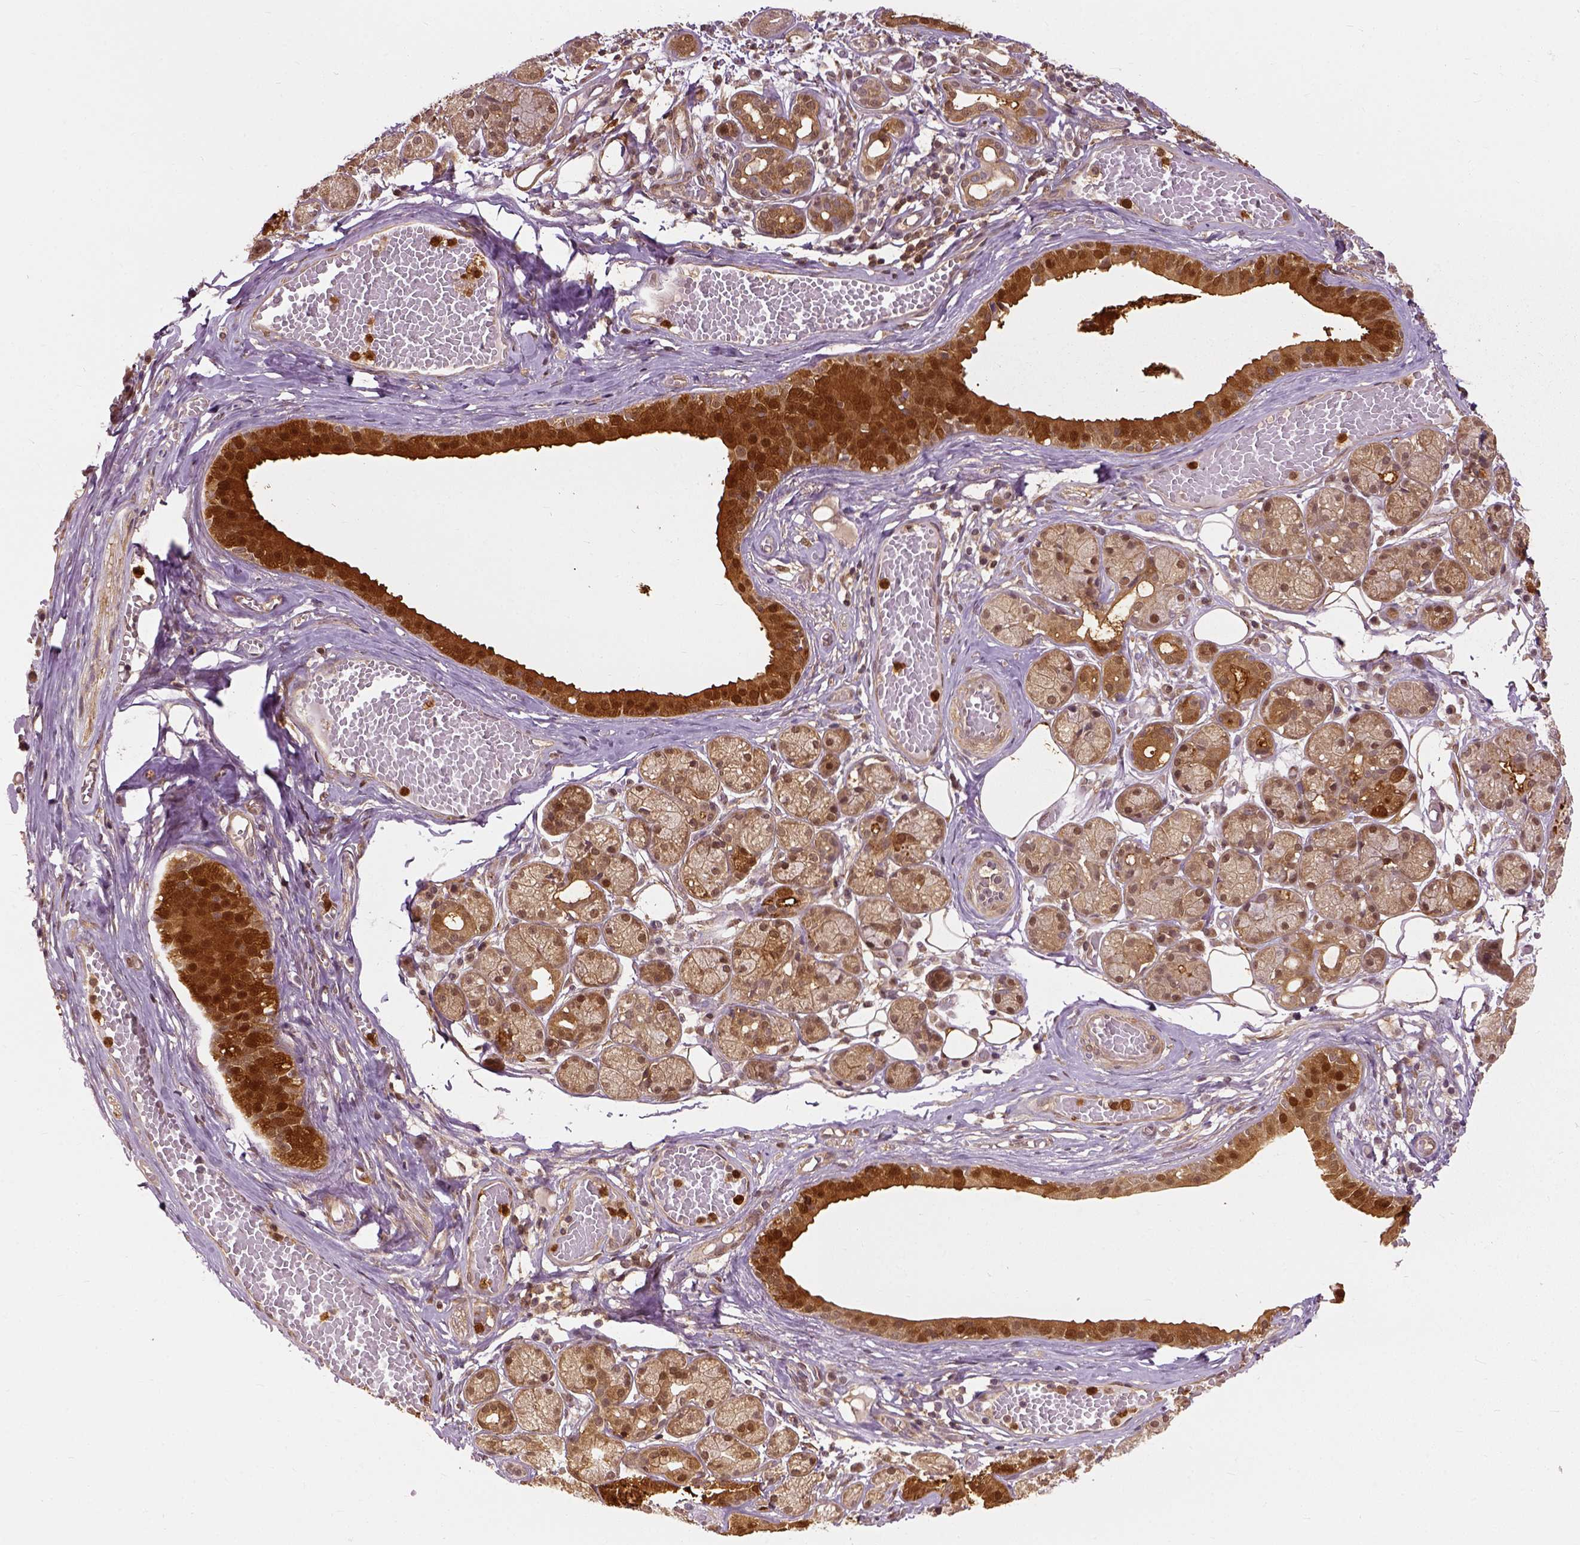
{"staining": {"intensity": "strong", "quantity": "<25%", "location": "cytoplasmic/membranous,nuclear"}, "tissue": "salivary gland", "cell_type": "Glandular cells", "image_type": "normal", "snomed": [{"axis": "morphology", "description": "Normal tissue, NOS"}, {"axis": "topography", "description": "Salivary gland"}, {"axis": "topography", "description": "Peripheral nerve tissue"}], "caption": "Immunohistochemical staining of benign human salivary gland exhibits strong cytoplasmic/membranous,nuclear protein positivity in approximately <25% of glandular cells. (DAB (3,3'-diaminobenzidine) = brown stain, brightfield microscopy at high magnification).", "gene": "GPI", "patient": {"sex": "male", "age": 71}}